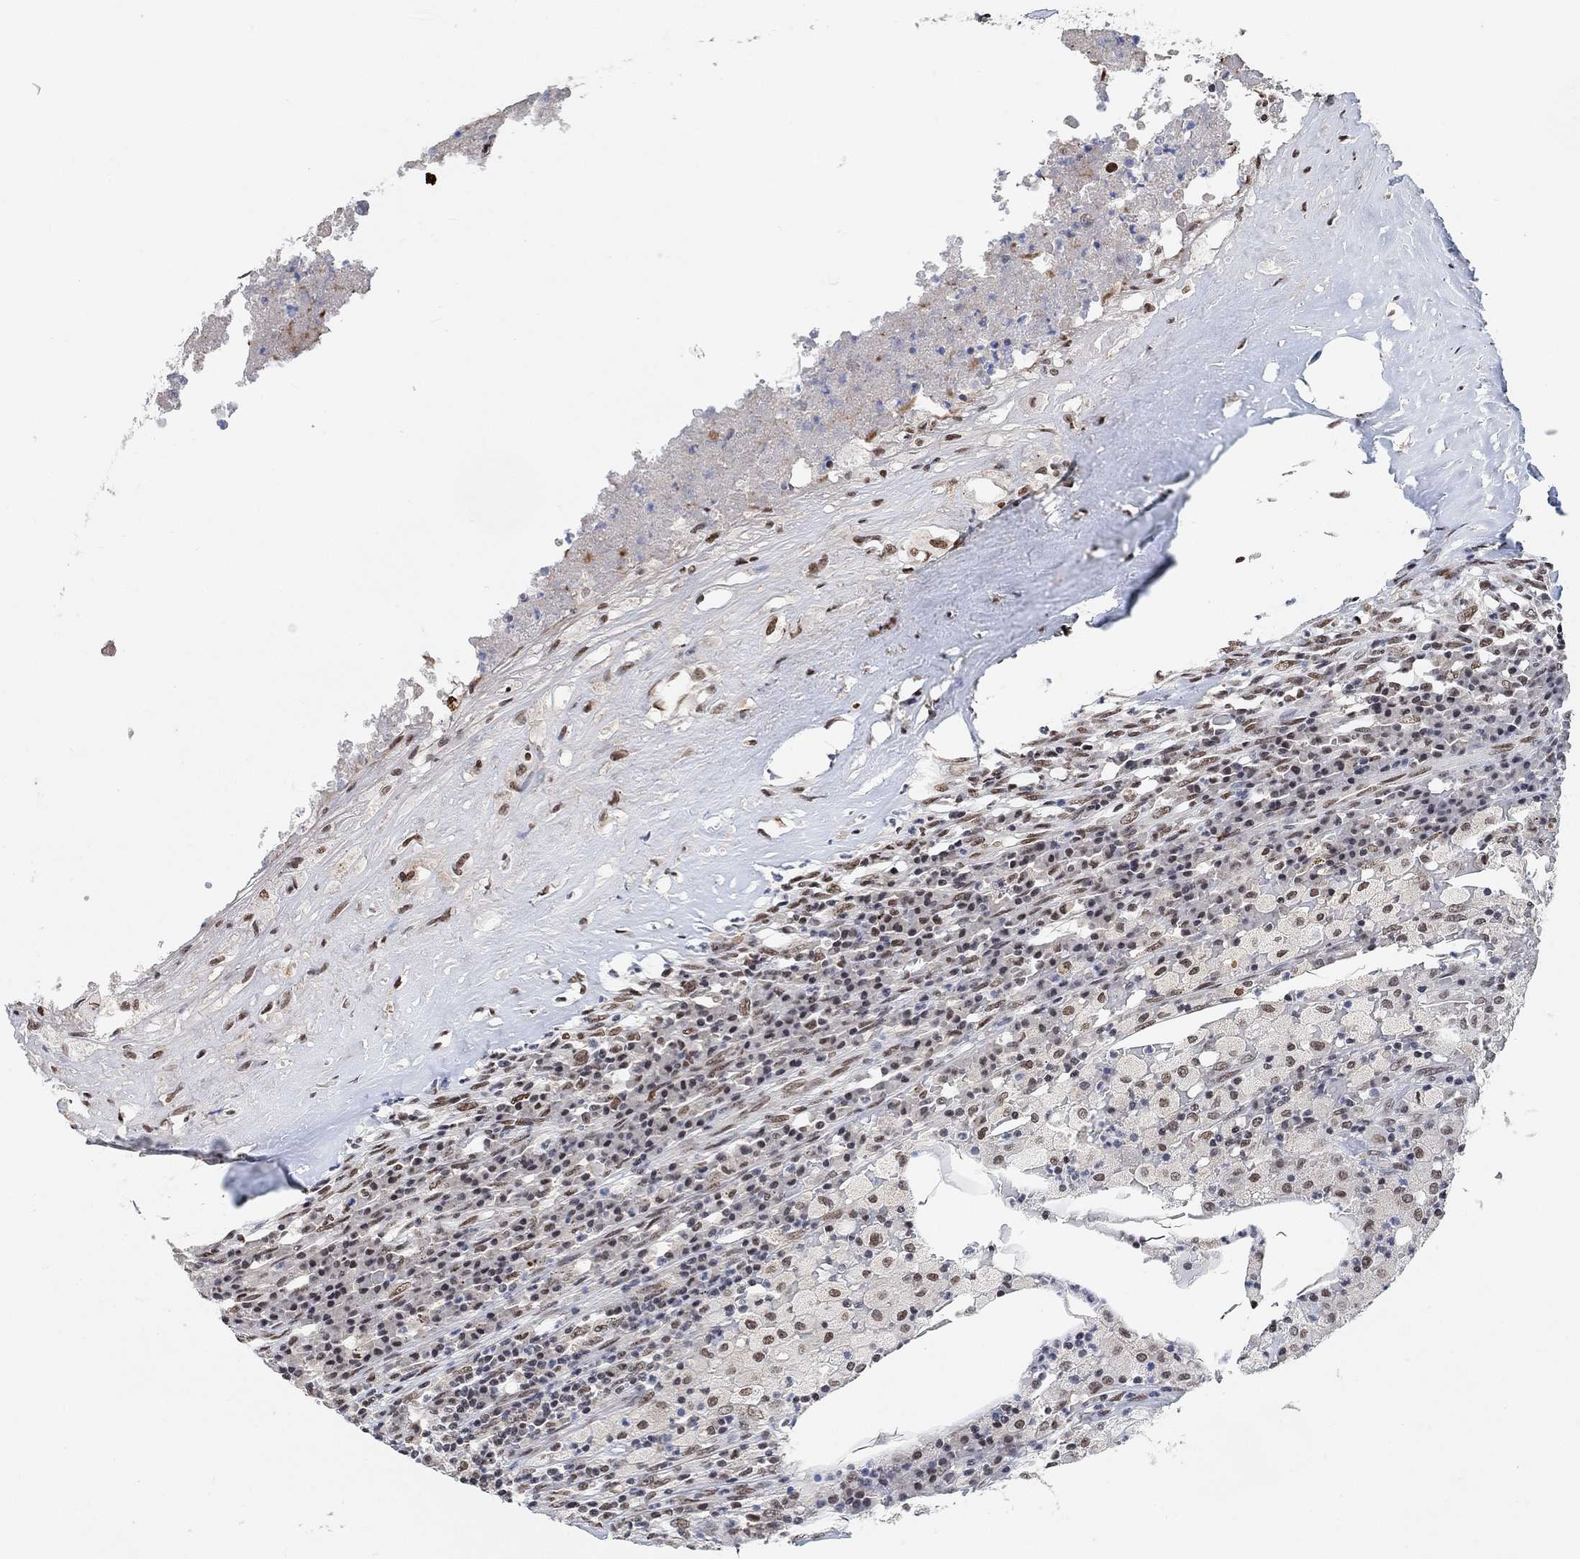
{"staining": {"intensity": "moderate", "quantity": "25%-75%", "location": "nuclear"}, "tissue": "testis cancer", "cell_type": "Tumor cells", "image_type": "cancer", "snomed": [{"axis": "morphology", "description": "Necrosis, NOS"}, {"axis": "morphology", "description": "Carcinoma, Embryonal, NOS"}, {"axis": "topography", "description": "Testis"}], "caption": "Testis cancer stained with a brown dye displays moderate nuclear positive expression in about 25%-75% of tumor cells.", "gene": "USP39", "patient": {"sex": "male", "age": 19}}